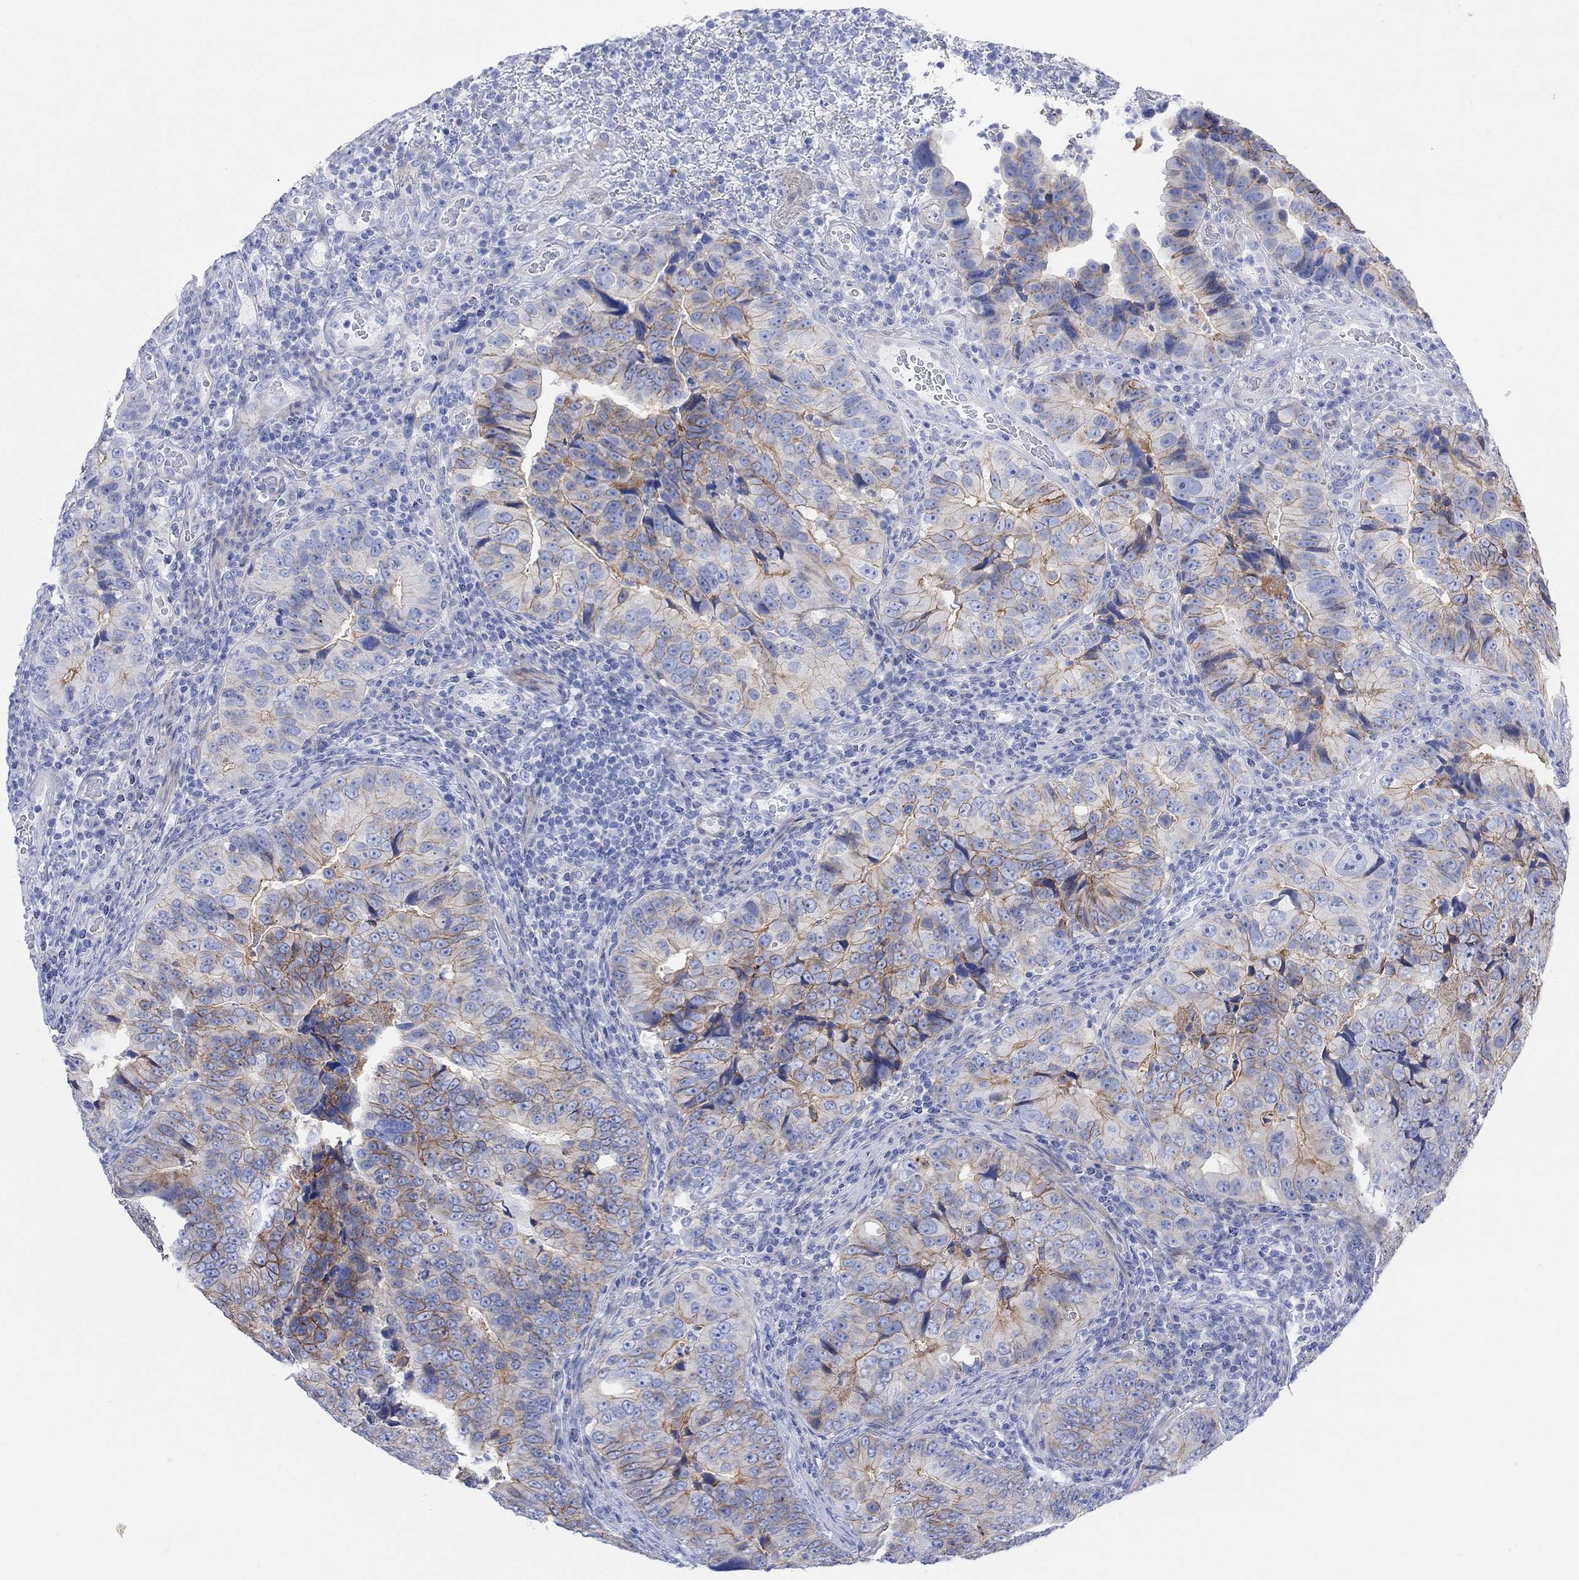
{"staining": {"intensity": "strong", "quantity": "<25%", "location": "cytoplasmic/membranous"}, "tissue": "colorectal cancer", "cell_type": "Tumor cells", "image_type": "cancer", "snomed": [{"axis": "morphology", "description": "Adenocarcinoma, NOS"}, {"axis": "topography", "description": "Colon"}], "caption": "Colorectal cancer (adenocarcinoma) was stained to show a protein in brown. There is medium levels of strong cytoplasmic/membranous staining in about <25% of tumor cells.", "gene": "TLDC2", "patient": {"sex": "female", "age": 72}}